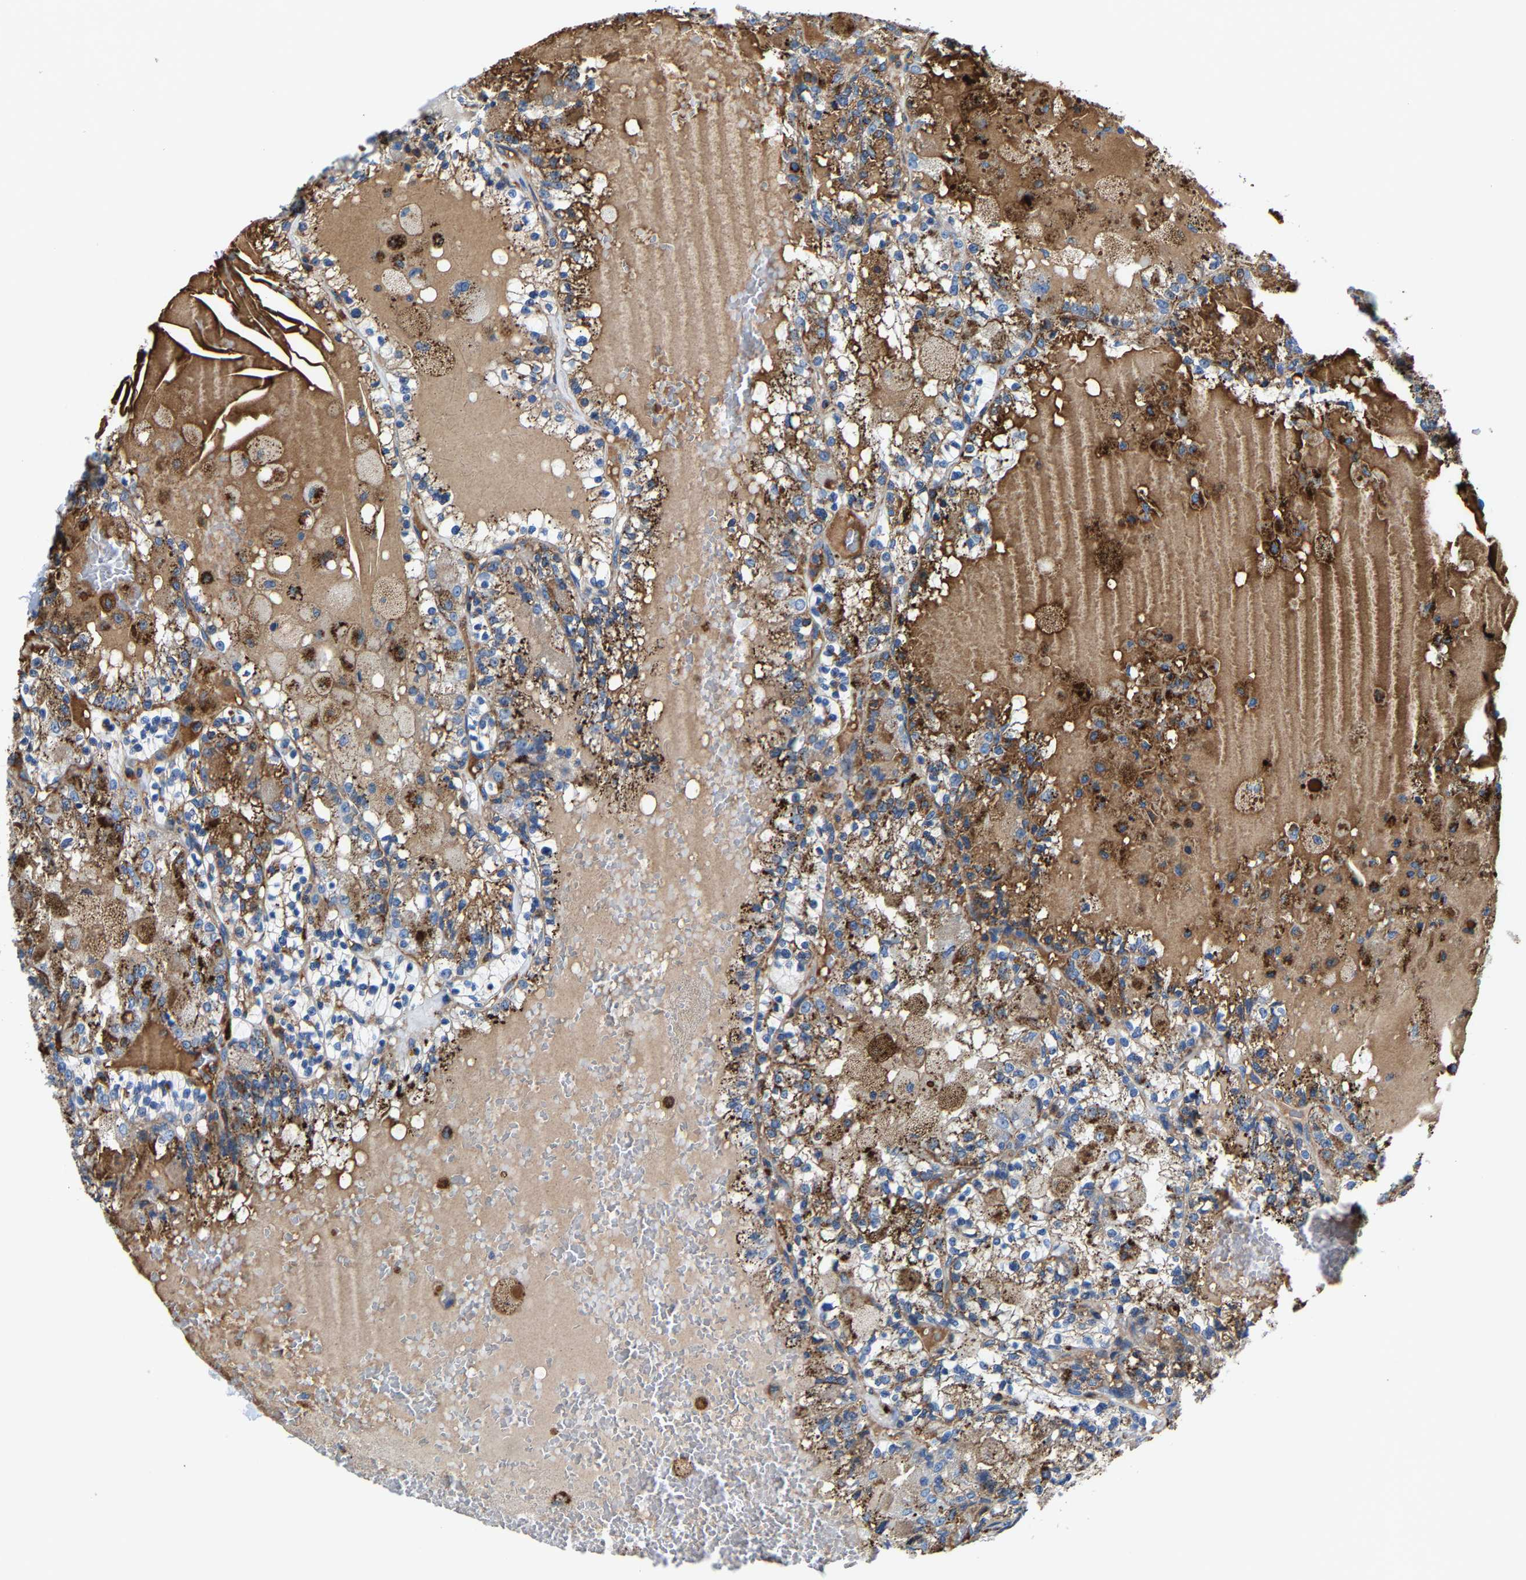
{"staining": {"intensity": "moderate", "quantity": ">75%", "location": "cytoplasmic/membranous"}, "tissue": "renal cancer", "cell_type": "Tumor cells", "image_type": "cancer", "snomed": [{"axis": "morphology", "description": "Adenocarcinoma, NOS"}, {"axis": "topography", "description": "Kidney"}], "caption": "Protein expression analysis of adenocarcinoma (renal) shows moderate cytoplasmic/membranous expression in about >75% of tumor cells.", "gene": "DPP7", "patient": {"sex": "female", "age": 56}}